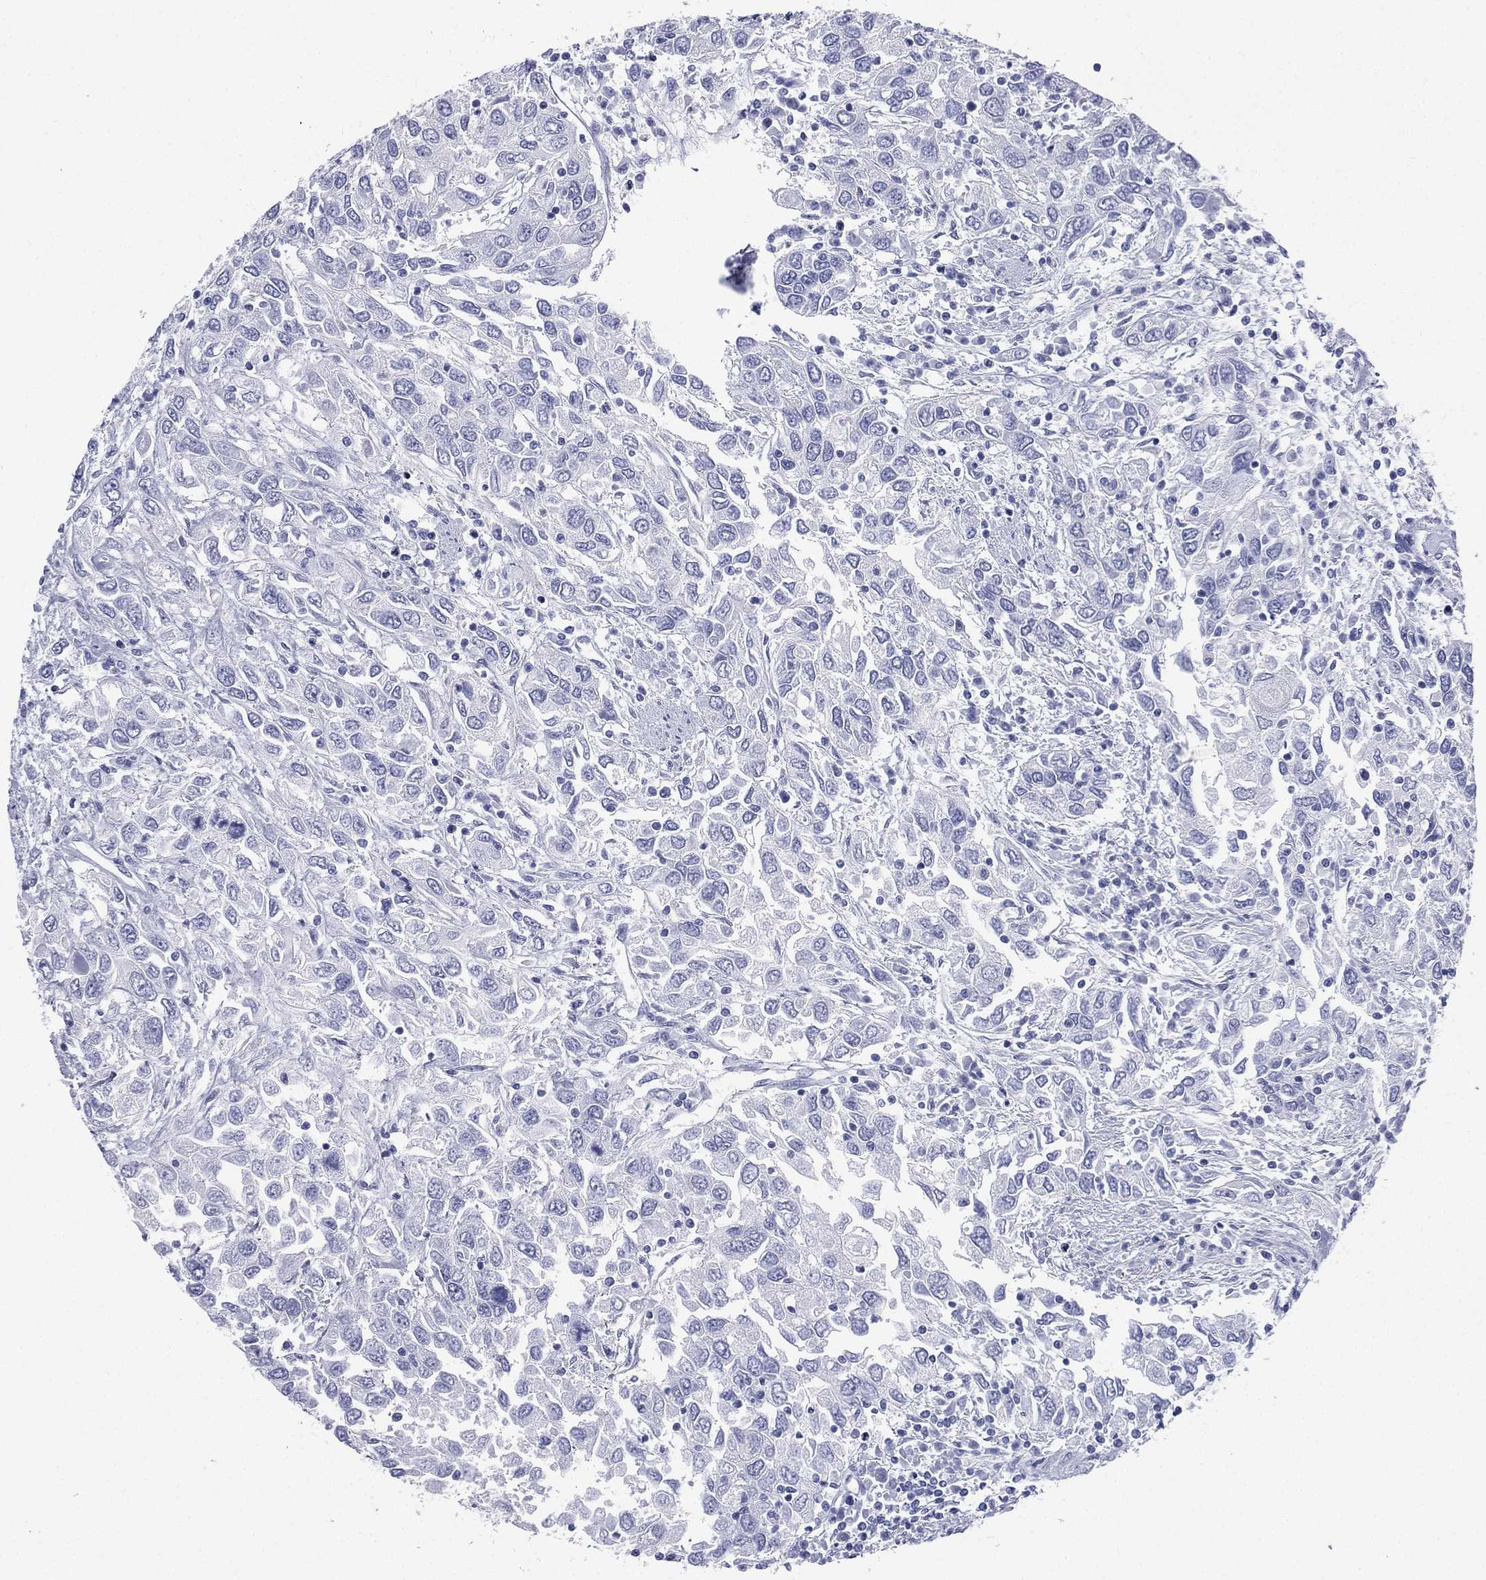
{"staining": {"intensity": "negative", "quantity": "none", "location": "none"}, "tissue": "urothelial cancer", "cell_type": "Tumor cells", "image_type": "cancer", "snomed": [{"axis": "morphology", "description": "Urothelial carcinoma, High grade"}, {"axis": "topography", "description": "Urinary bladder"}], "caption": "Immunohistochemistry (IHC) of human urothelial cancer displays no staining in tumor cells.", "gene": "FCER2", "patient": {"sex": "male", "age": 76}}